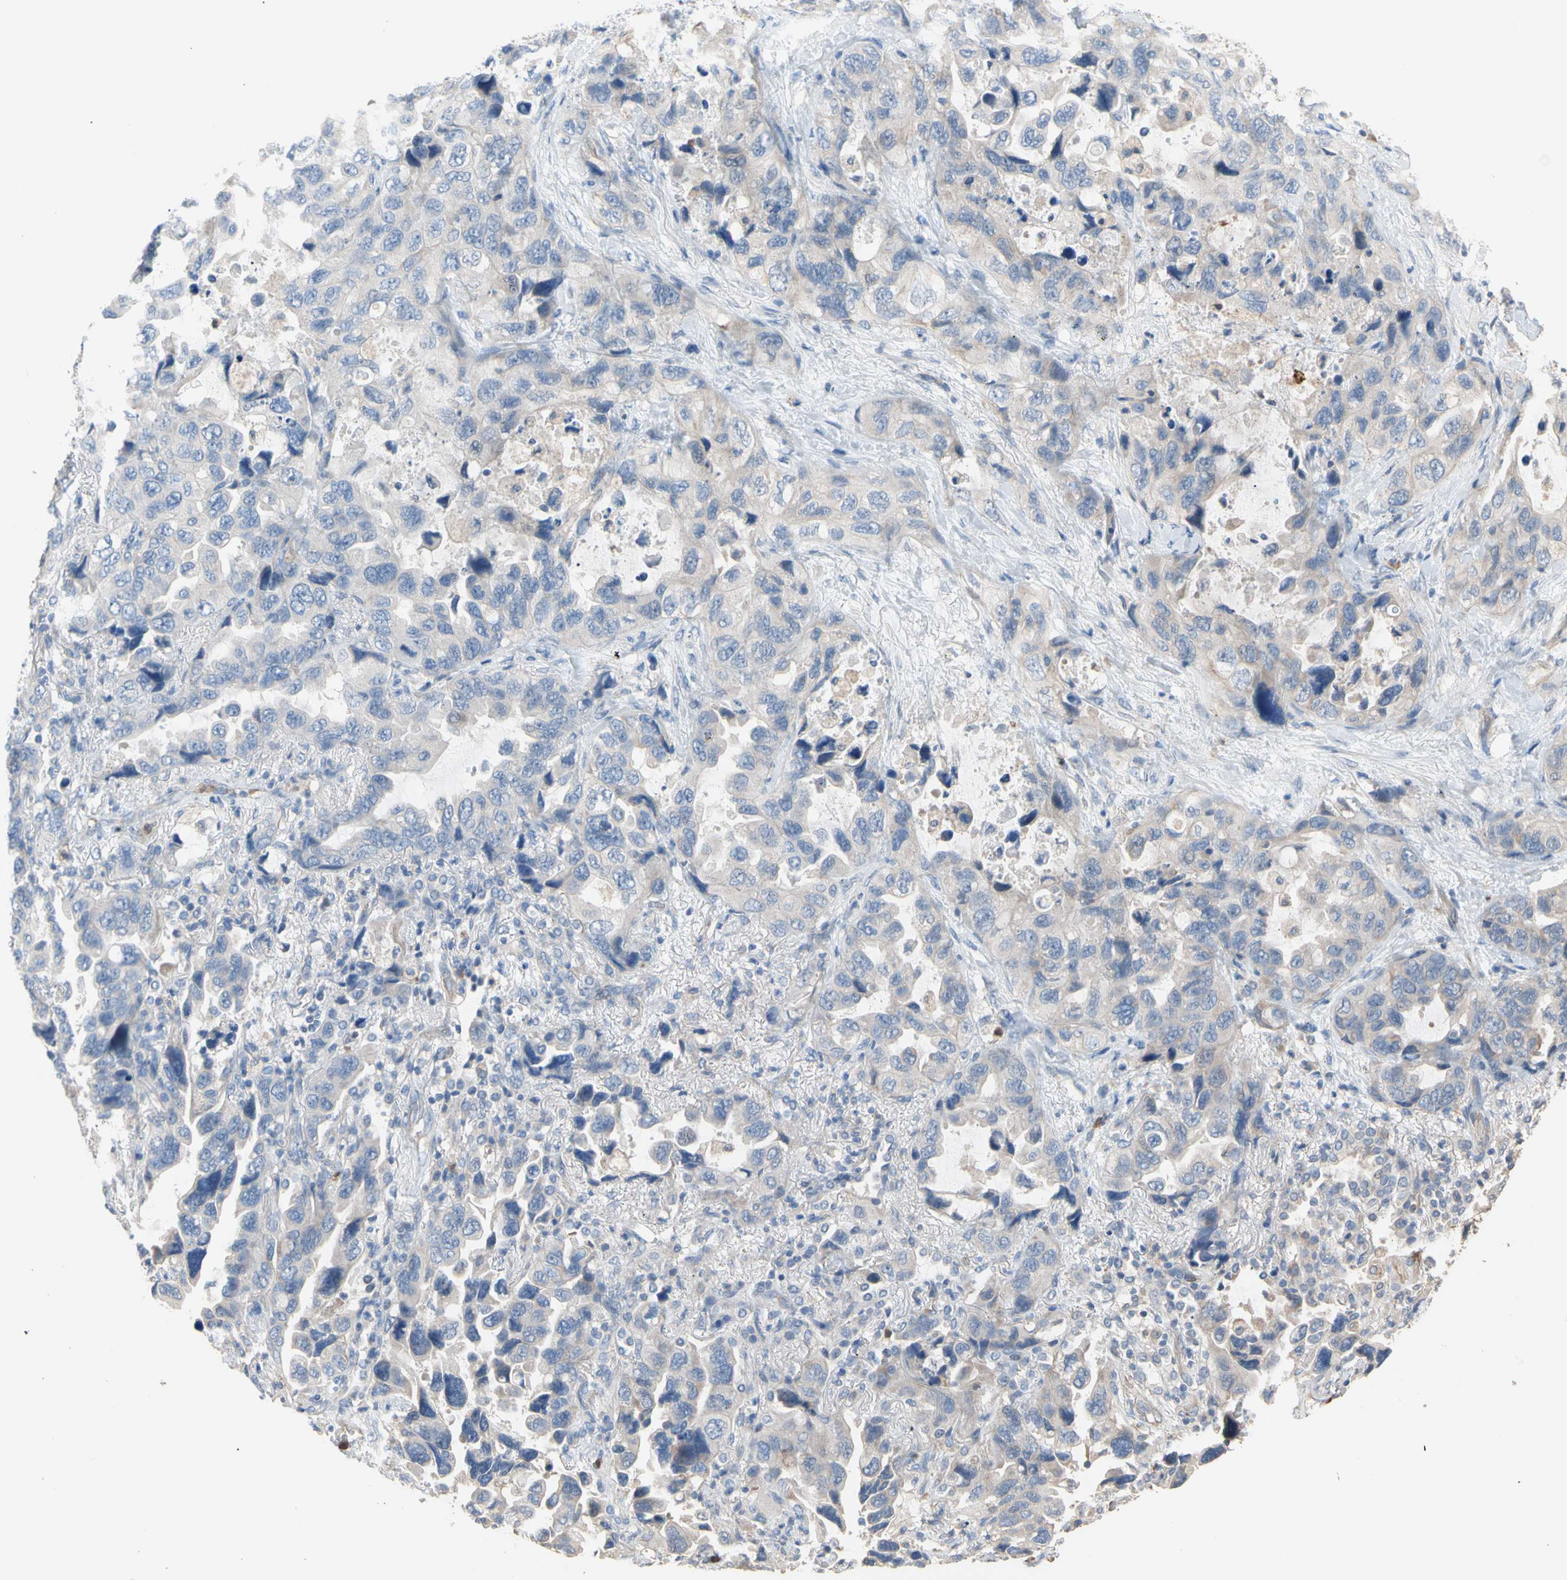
{"staining": {"intensity": "weak", "quantity": "<25%", "location": "cytoplasmic/membranous"}, "tissue": "lung cancer", "cell_type": "Tumor cells", "image_type": "cancer", "snomed": [{"axis": "morphology", "description": "Squamous cell carcinoma, NOS"}, {"axis": "topography", "description": "Lung"}], "caption": "Lung cancer (squamous cell carcinoma) was stained to show a protein in brown. There is no significant expression in tumor cells. Brightfield microscopy of immunohistochemistry stained with DAB (3,3'-diaminobenzidine) (brown) and hematoxylin (blue), captured at high magnification.", "gene": "BBOX1", "patient": {"sex": "female", "age": 73}}